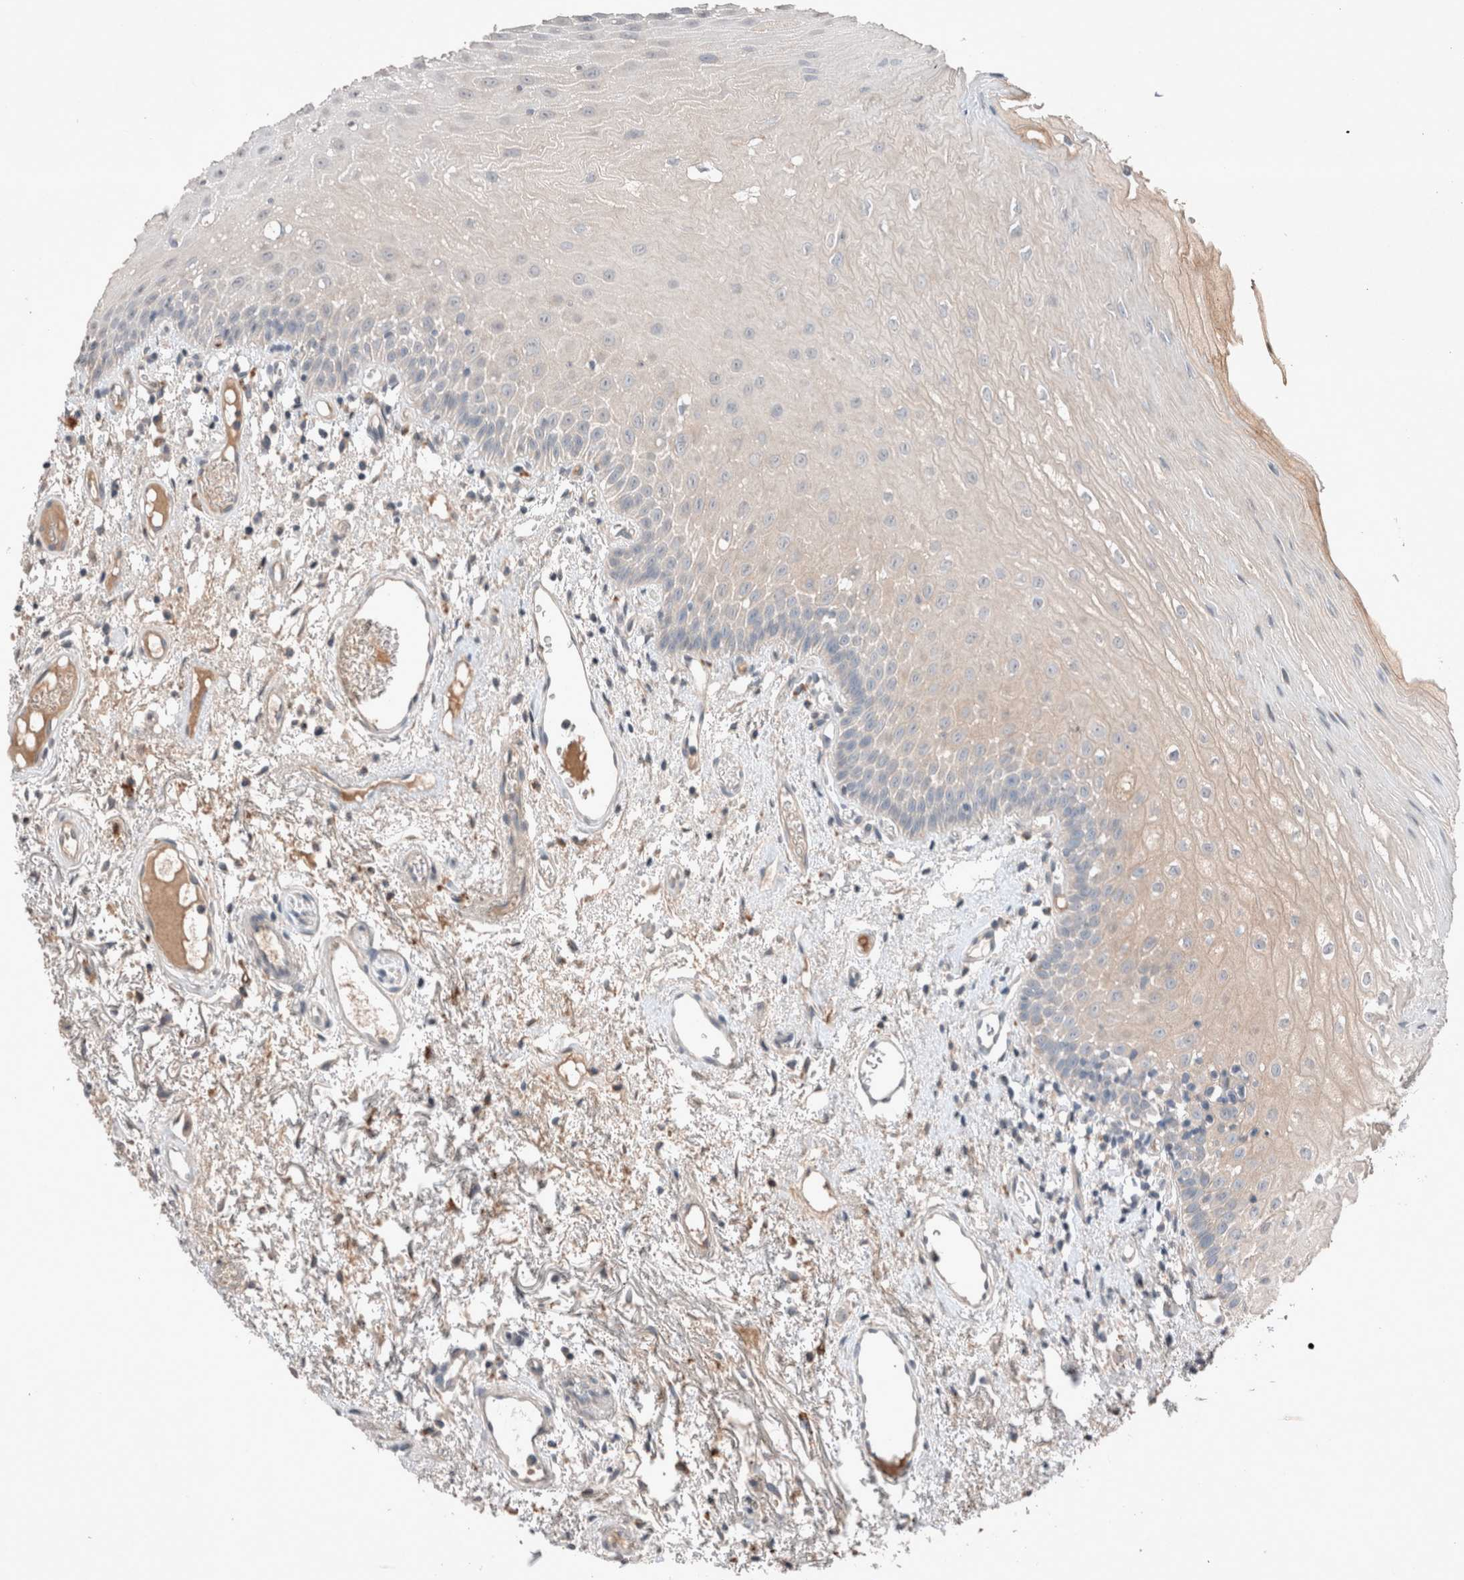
{"staining": {"intensity": "weak", "quantity": "<25%", "location": "cytoplasmic/membranous"}, "tissue": "oral mucosa", "cell_type": "Squamous epithelial cells", "image_type": "normal", "snomed": [{"axis": "morphology", "description": "Normal tissue, NOS"}, {"axis": "topography", "description": "Oral tissue"}], "caption": "Micrograph shows no protein positivity in squamous epithelial cells of benign oral mucosa.", "gene": "UGCG", "patient": {"sex": "male", "age": 52}}